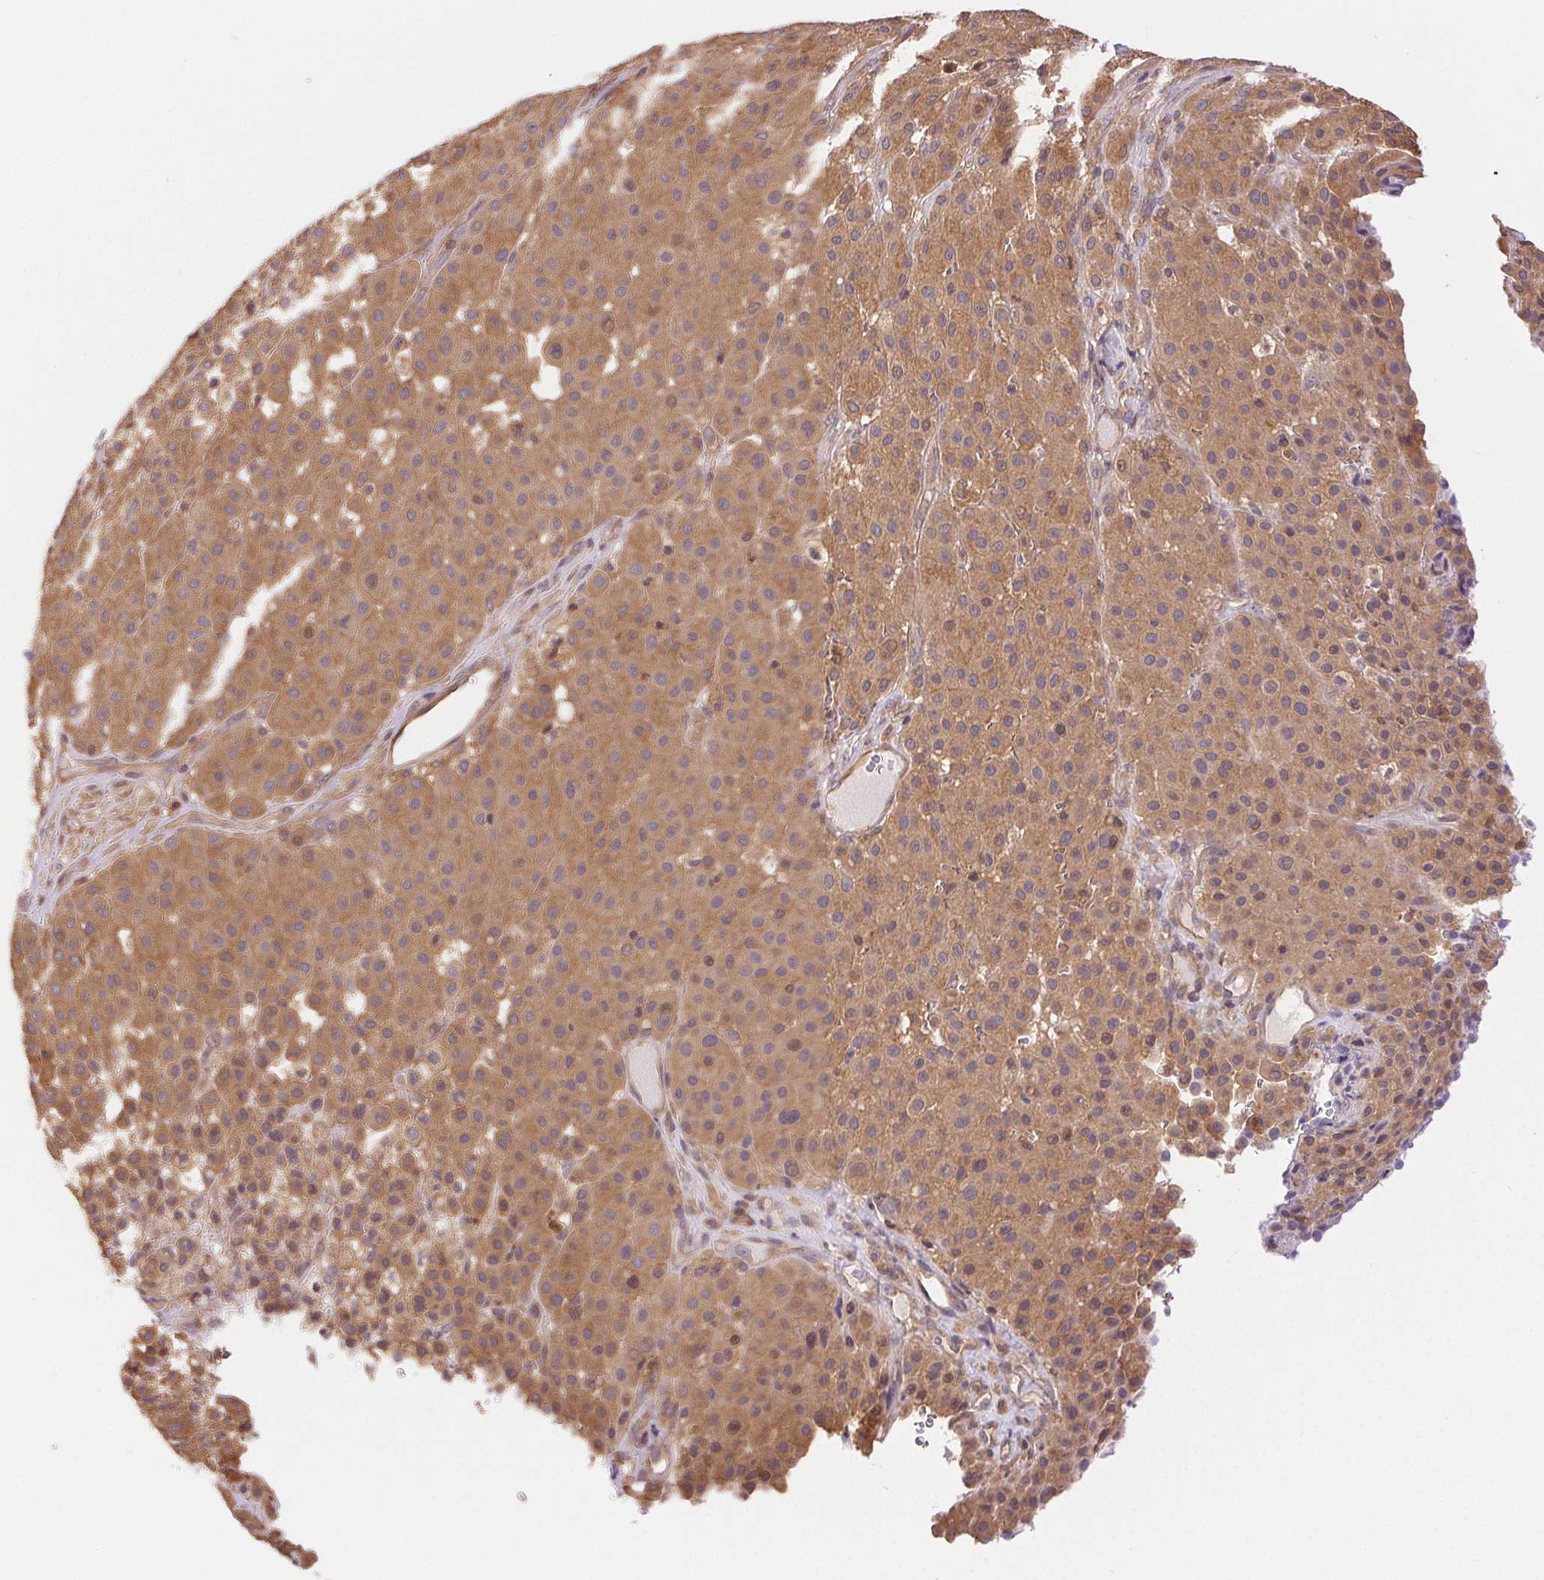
{"staining": {"intensity": "moderate", "quantity": ">75%", "location": "cytoplasmic/membranous"}, "tissue": "melanoma", "cell_type": "Tumor cells", "image_type": "cancer", "snomed": [{"axis": "morphology", "description": "Malignant melanoma, Metastatic site"}, {"axis": "topography", "description": "Smooth muscle"}], "caption": "A medium amount of moderate cytoplasmic/membranous staining is present in about >75% of tumor cells in melanoma tissue.", "gene": "GDI2", "patient": {"sex": "male", "age": 41}}